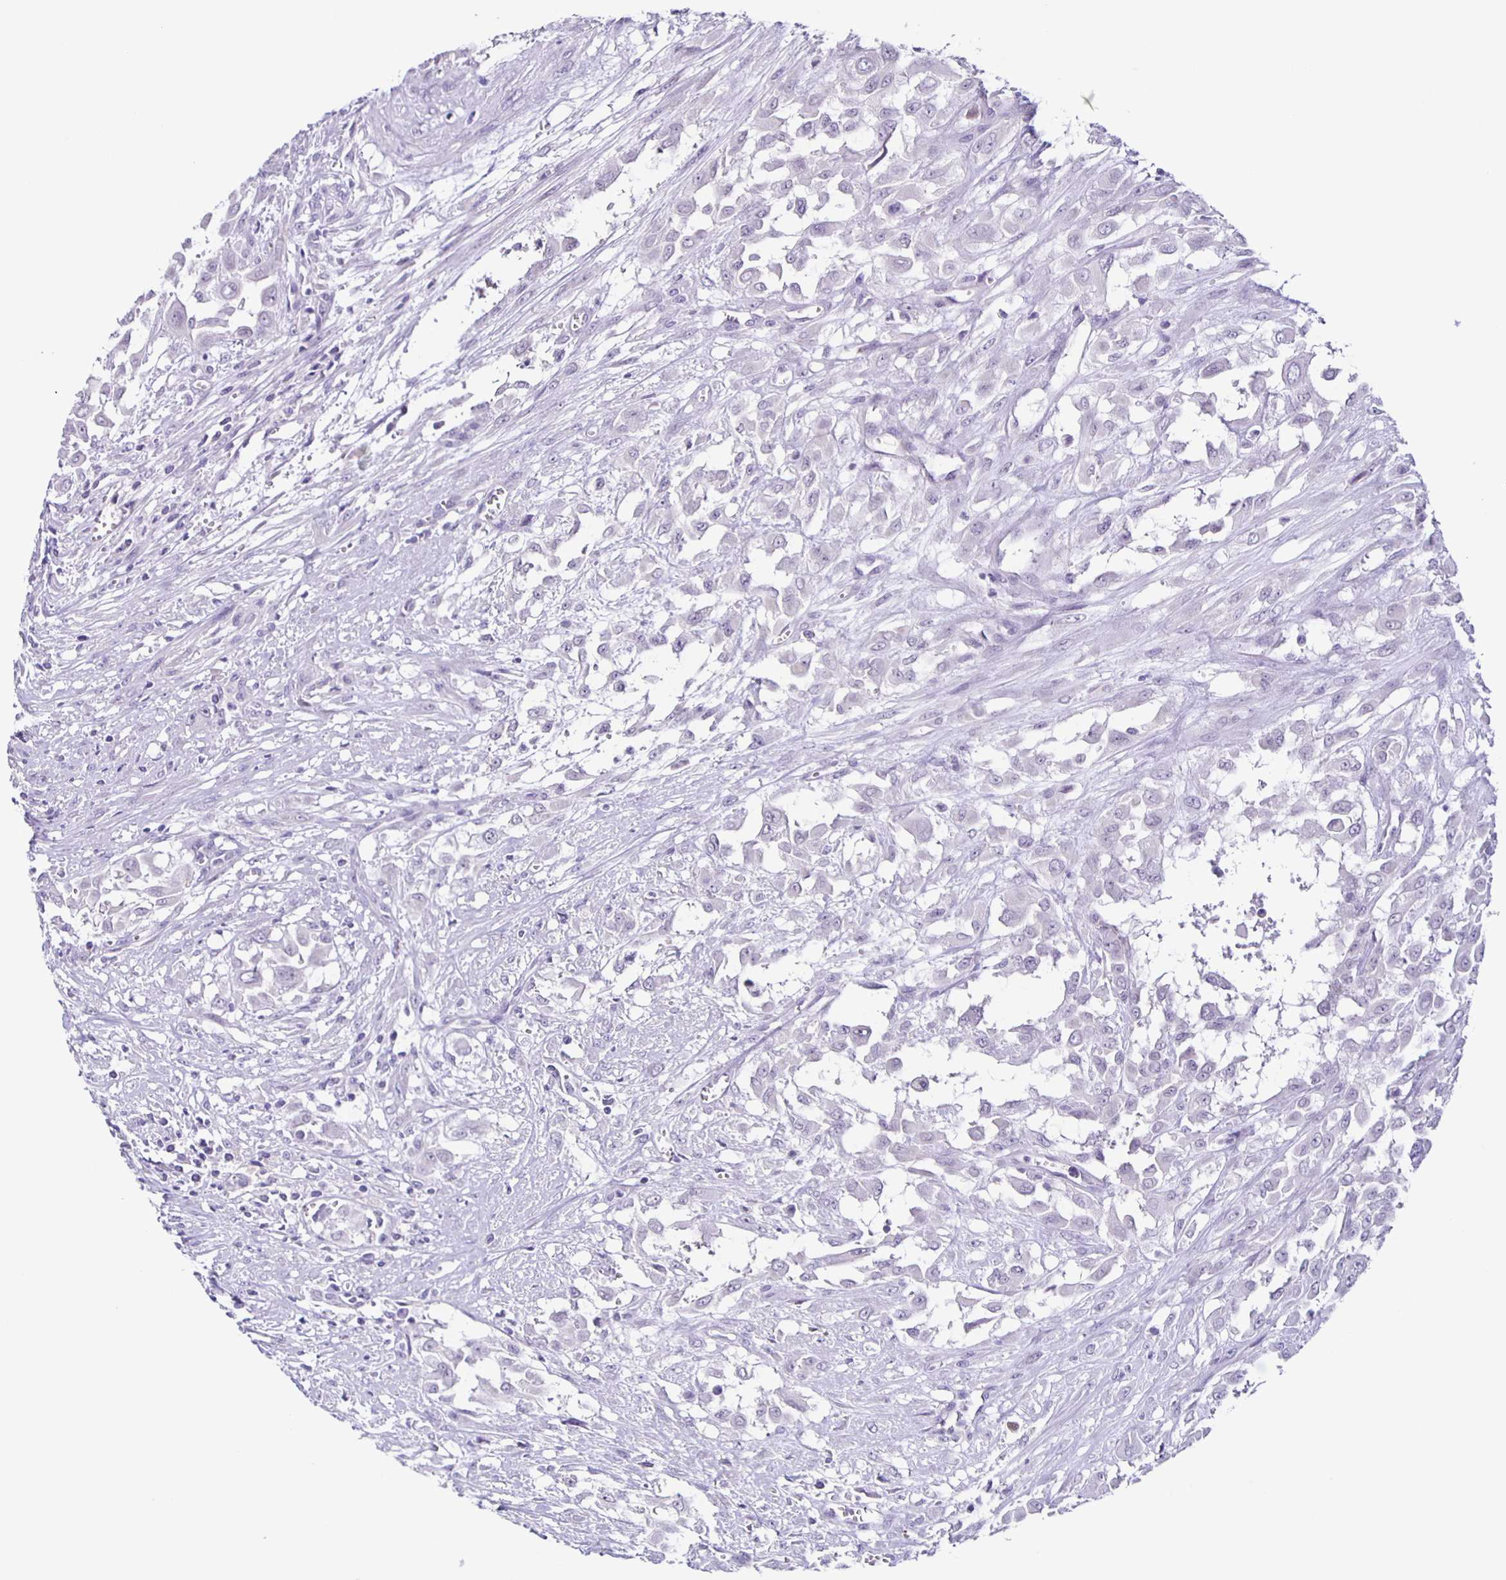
{"staining": {"intensity": "negative", "quantity": "none", "location": "none"}, "tissue": "urothelial cancer", "cell_type": "Tumor cells", "image_type": "cancer", "snomed": [{"axis": "morphology", "description": "Urothelial carcinoma, High grade"}, {"axis": "topography", "description": "Urinary bladder"}], "caption": "Urothelial cancer stained for a protein using IHC exhibits no staining tumor cells.", "gene": "SLC12A3", "patient": {"sex": "male", "age": 57}}